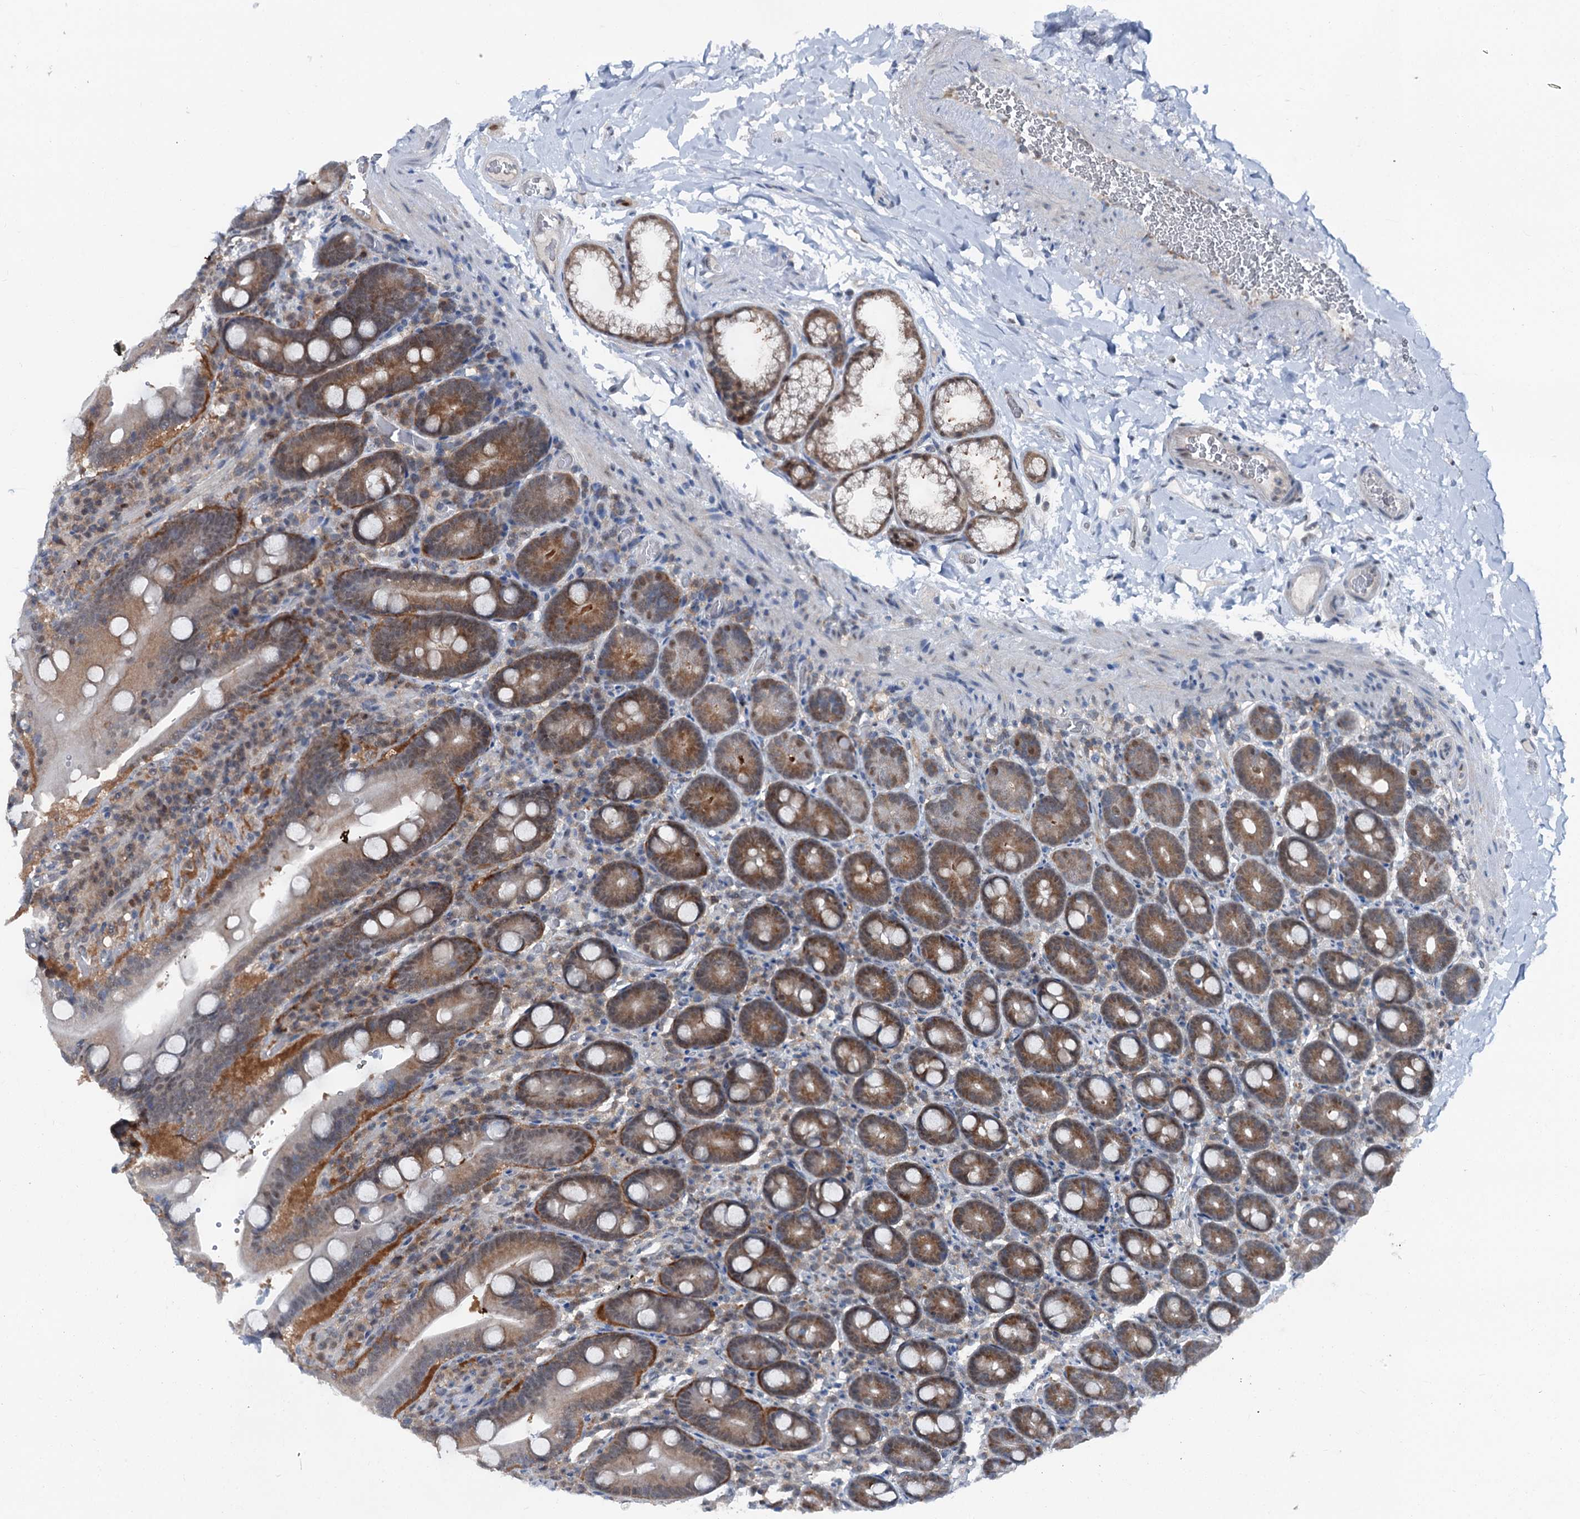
{"staining": {"intensity": "moderate", "quantity": ">75%", "location": "cytoplasmic/membranous,nuclear"}, "tissue": "duodenum", "cell_type": "Glandular cells", "image_type": "normal", "snomed": [{"axis": "morphology", "description": "Normal tissue, NOS"}, {"axis": "topography", "description": "Duodenum"}], "caption": "Glandular cells exhibit moderate cytoplasmic/membranous,nuclear expression in approximately >75% of cells in normal duodenum.", "gene": "PSMD13", "patient": {"sex": "female", "age": 62}}